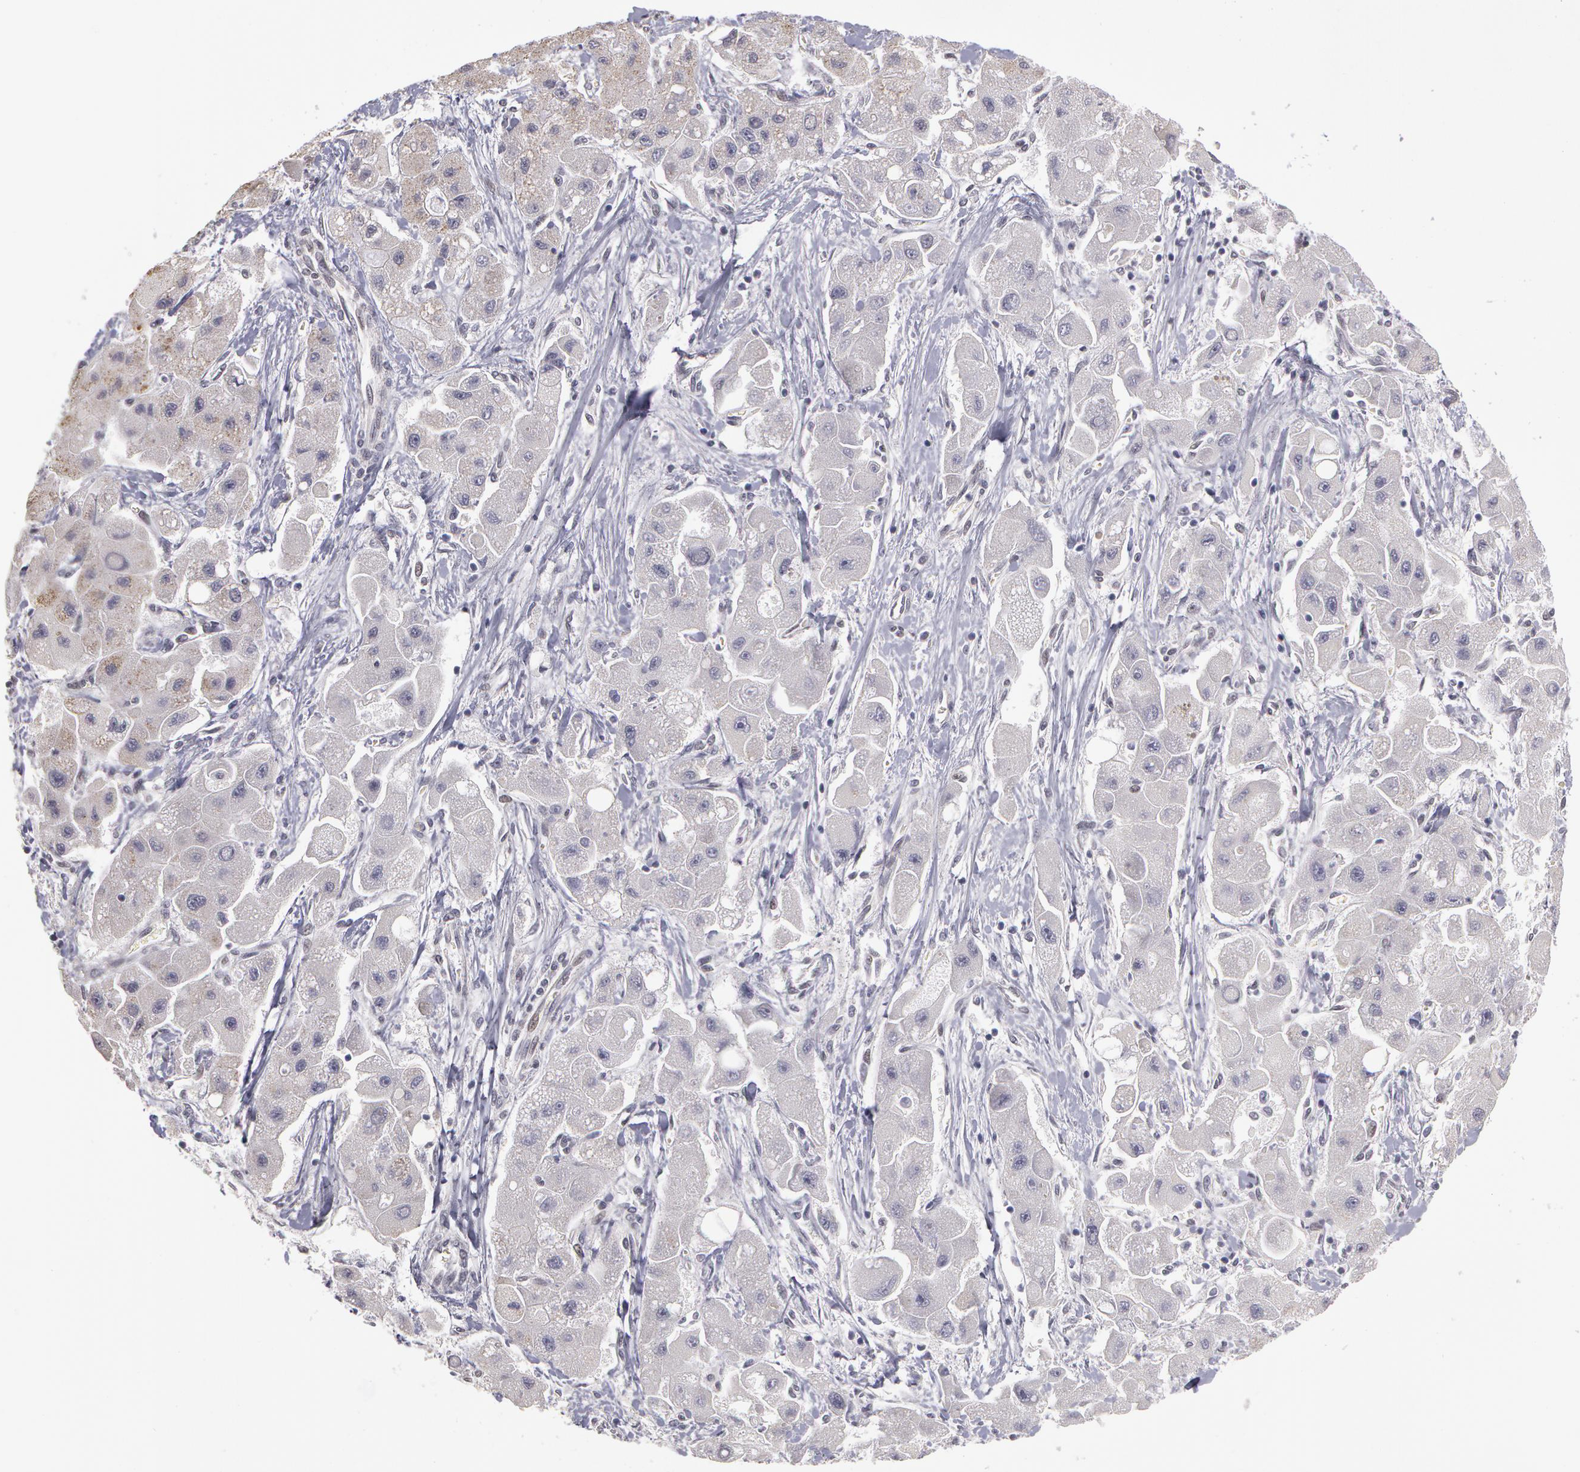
{"staining": {"intensity": "negative", "quantity": "none", "location": "none"}, "tissue": "liver cancer", "cell_type": "Tumor cells", "image_type": "cancer", "snomed": [{"axis": "morphology", "description": "Carcinoma, Hepatocellular, NOS"}, {"axis": "topography", "description": "Liver"}], "caption": "Tumor cells are negative for brown protein staining in liver cancer.", "gene": "PRICKLE1", "patient": {"sex": "male", "age": 24}}